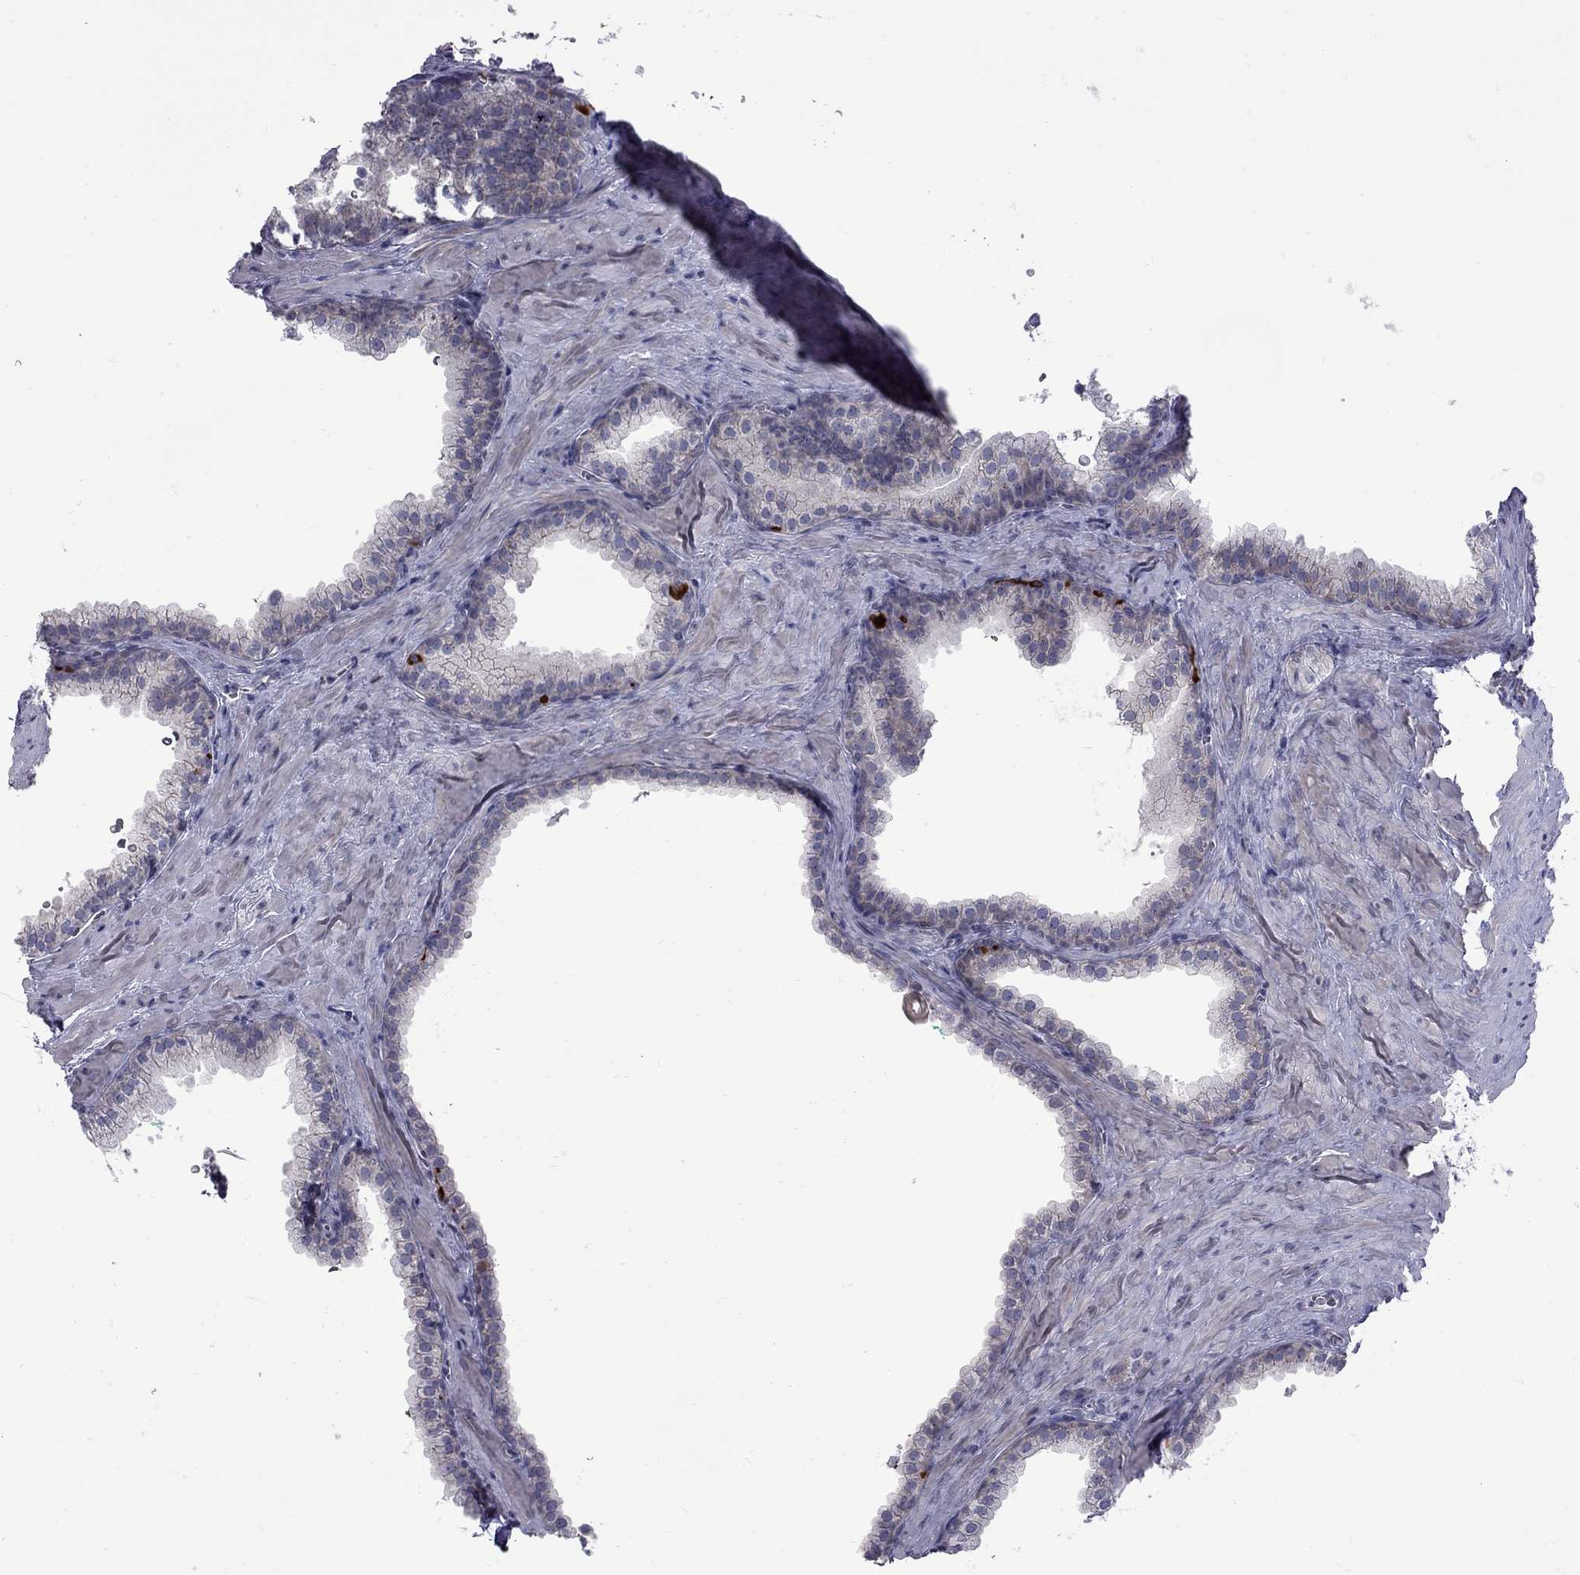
{"staining": {"intensity": "strong", "quantity": "<25%", "location": "cytoplasmic/membranous"}, "tissue": "prostate", "cell_type": "Glandular cells", "image_type": "normal", "snomed": [{"axis": "morphology", "description": "Normal tissue, NOS"}, {"axis": "topography", "description": "Prostate"}], "caption": "Glandular cells demonstrate medium levels of strong cytoplasmic/membranous positivity in approximately <25% of cells in unremarkable prostate.", "gene": "NRARP", "patient": {"sex": "male", "age": 79}}